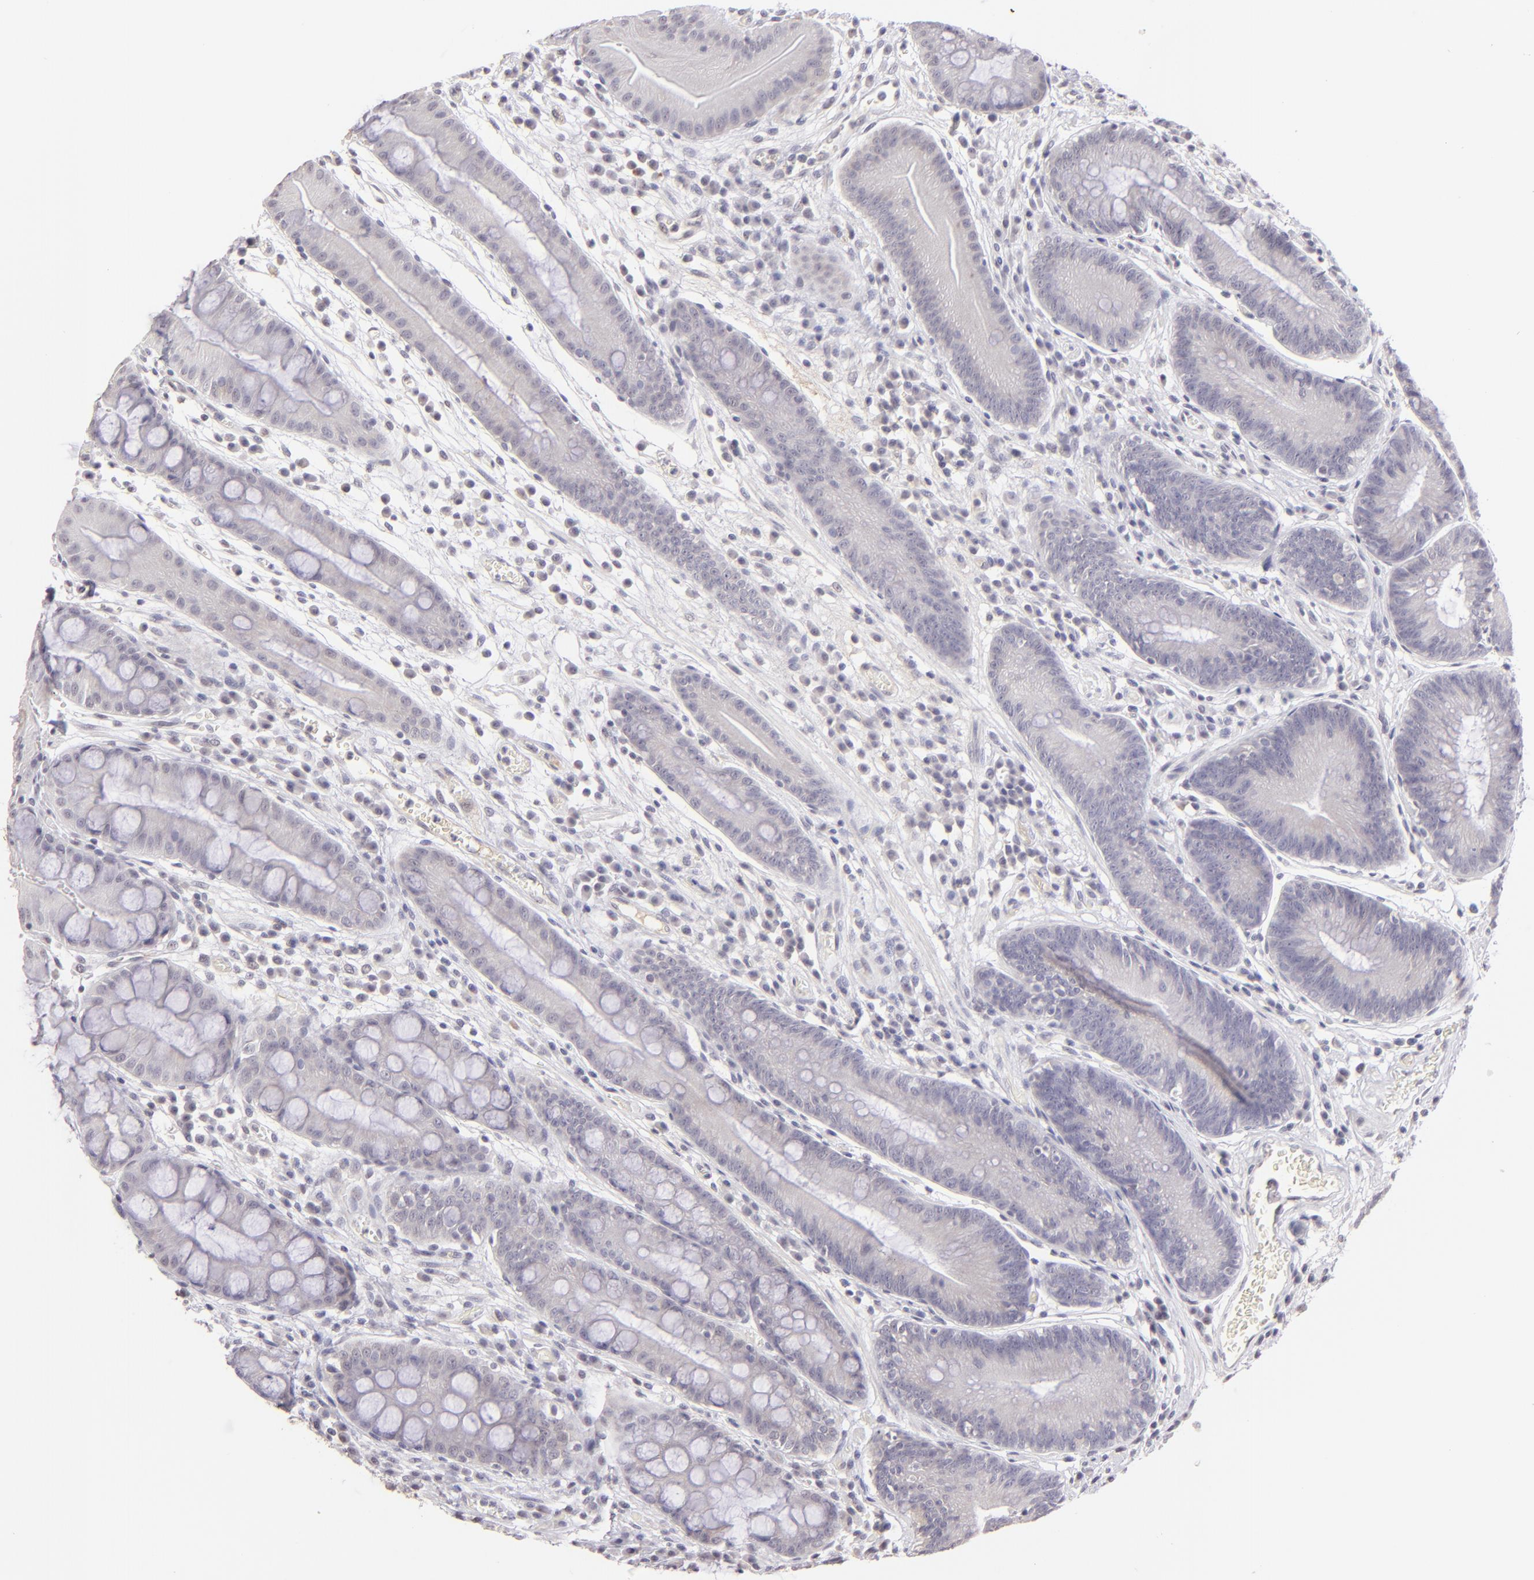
{"staining": {"intensity": "negative", "quantity": "none", "location": "none"}, "tissue": "stomach", "cell_type": "Glandular cells", "image_type": "normal", "snomed": [{"axis": "morphology", "description": "Normal tissue, NOS"}, {"axis": "morphology", "description": "Inflammation, NOS"}, {"axis": "topography", "description": "Stomach, lower"}], "caption": "Immunohistochemistry of unremarkable human stomach exhibits no positivity in glandular cells. The staining was performed using DAB (3,3'-diaminobenzidine) to visualize the protein expression in brown, while the nuclei were stained in blue with hematoxylin (Magnification: 20x).", "gene": "MAGEA1", "patient": {"sex": "male", "age": 59}}